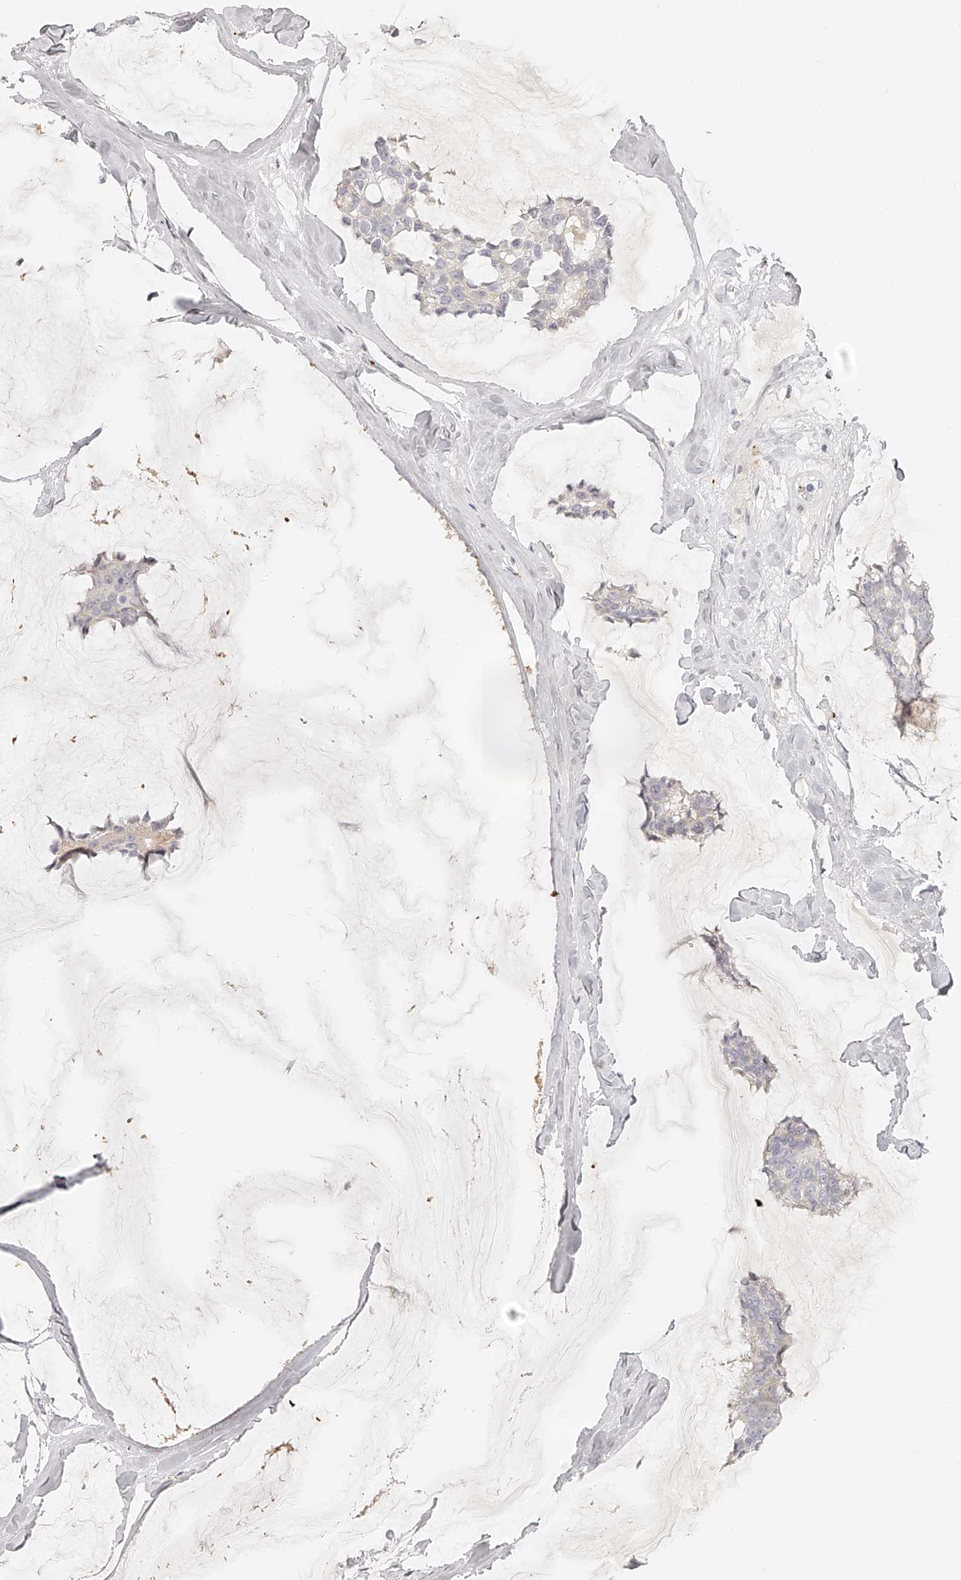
{"staining": {"intensity": "negative", "quantity": "none", "location": "none"}, "tissue": "breast cancer", "cell_type": "Tumor cells", "image_type": "cancer", "snomed": [{"axis": "morphology", "description": "Duct carcinoma"}, {"axis": "topography", "description": "Breast"}], "caption": "Tumor cells are negative for brown protein staining in breast intraductal carcinoma.", "gene": "ITGB3", "patient": {"sex": "female", "age": 93}}